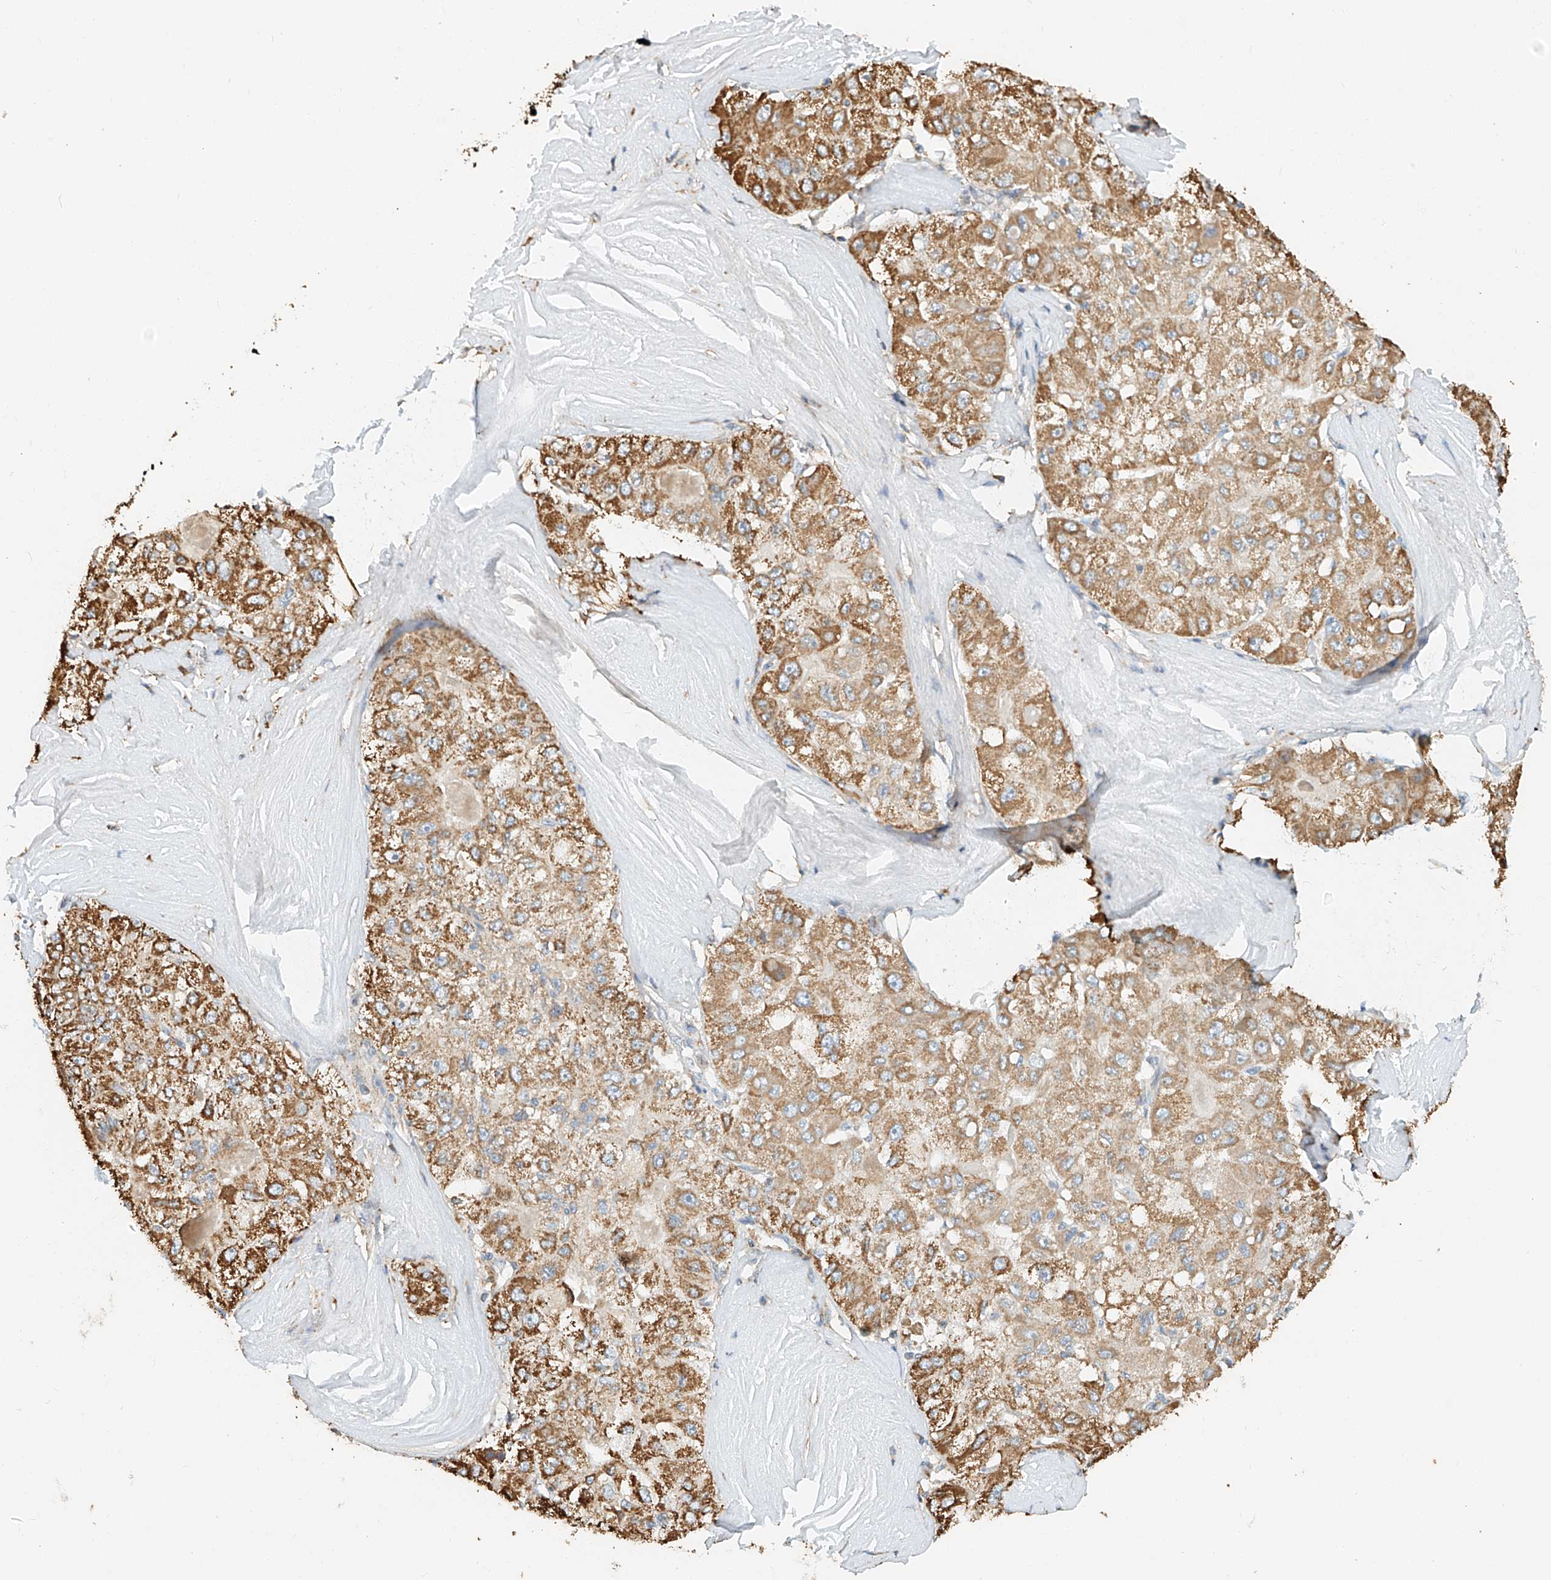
{"staining": {"intensity": "moderate", "quantity": ">75%", "location": "cytoplasmic/membranous"}, "tissue": "liver cancer", "cell_type": "Tumor cells", "image_type": "cancer", "snomed": [{"axis": "morphology", "description": "Carcinoma, Hepatocellular, NOS"}, {"axis": "topography", "description": "Liver"}], "caption": "A photomicrograph of liver cancer stained for a protein reveals moderate cytoplasmic/membranous brown staining in tumor cells.", "gene": "YIPF7", "patient": {"sex": "male", "age": 80}}